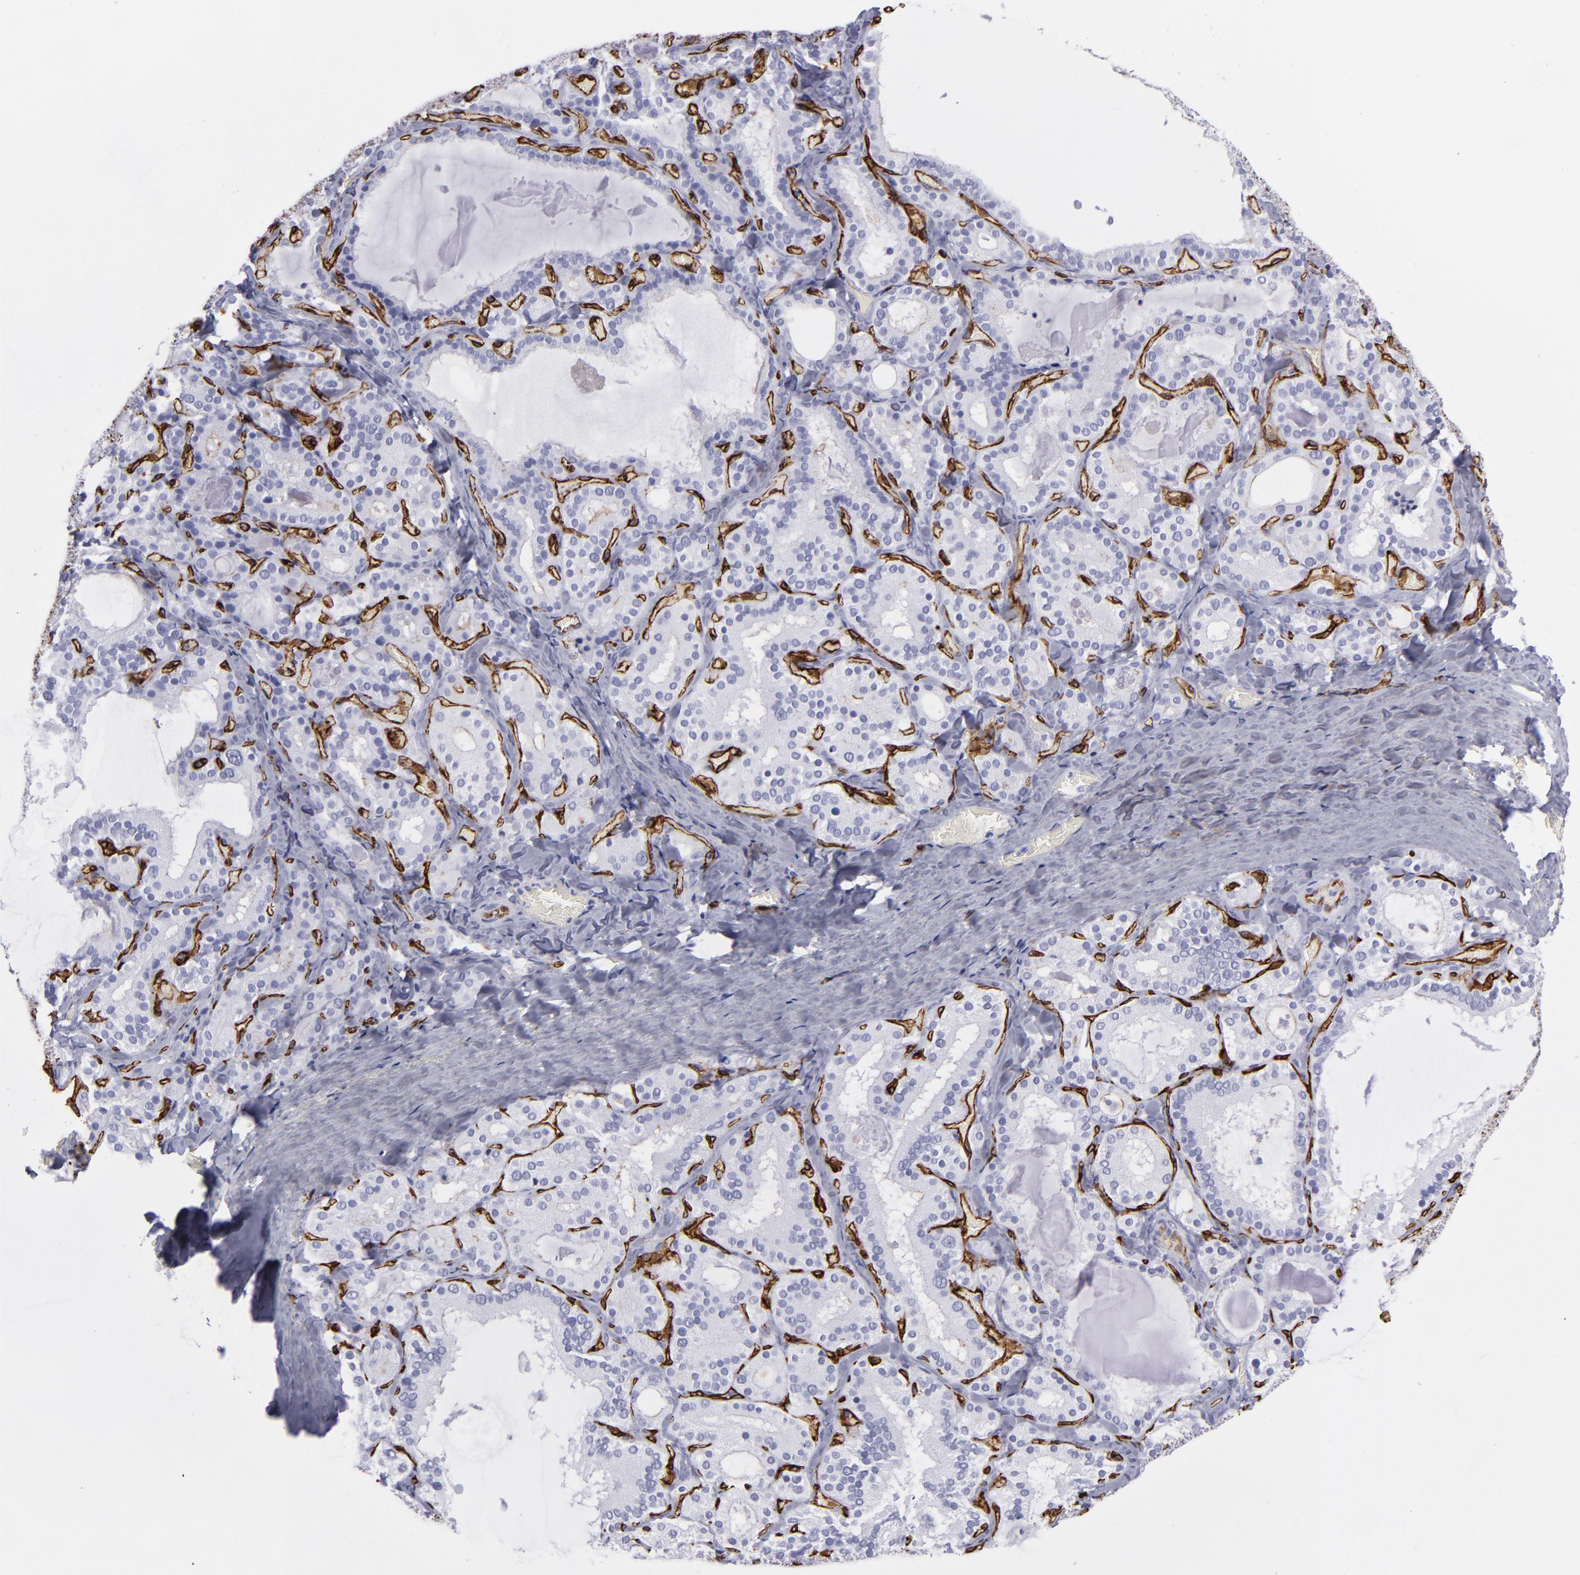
{"staining": {"intensity": "negative", "quantity": "none", "location": "none"}, "tissue": "thyroid gland", "cell_type": "Glandular cells", "image_type": "normal", "snomed": [{"axis": "morphology", "description": "Normal tissue, NOS"}, {"axis": "topography", "description": "Thyroid gland"}], "caption": "The photomicrograph shows no staining of glandular cells in benign thyroid gland.", "gene": "ACE", "patient": {"sex": "female", "age": 33}}